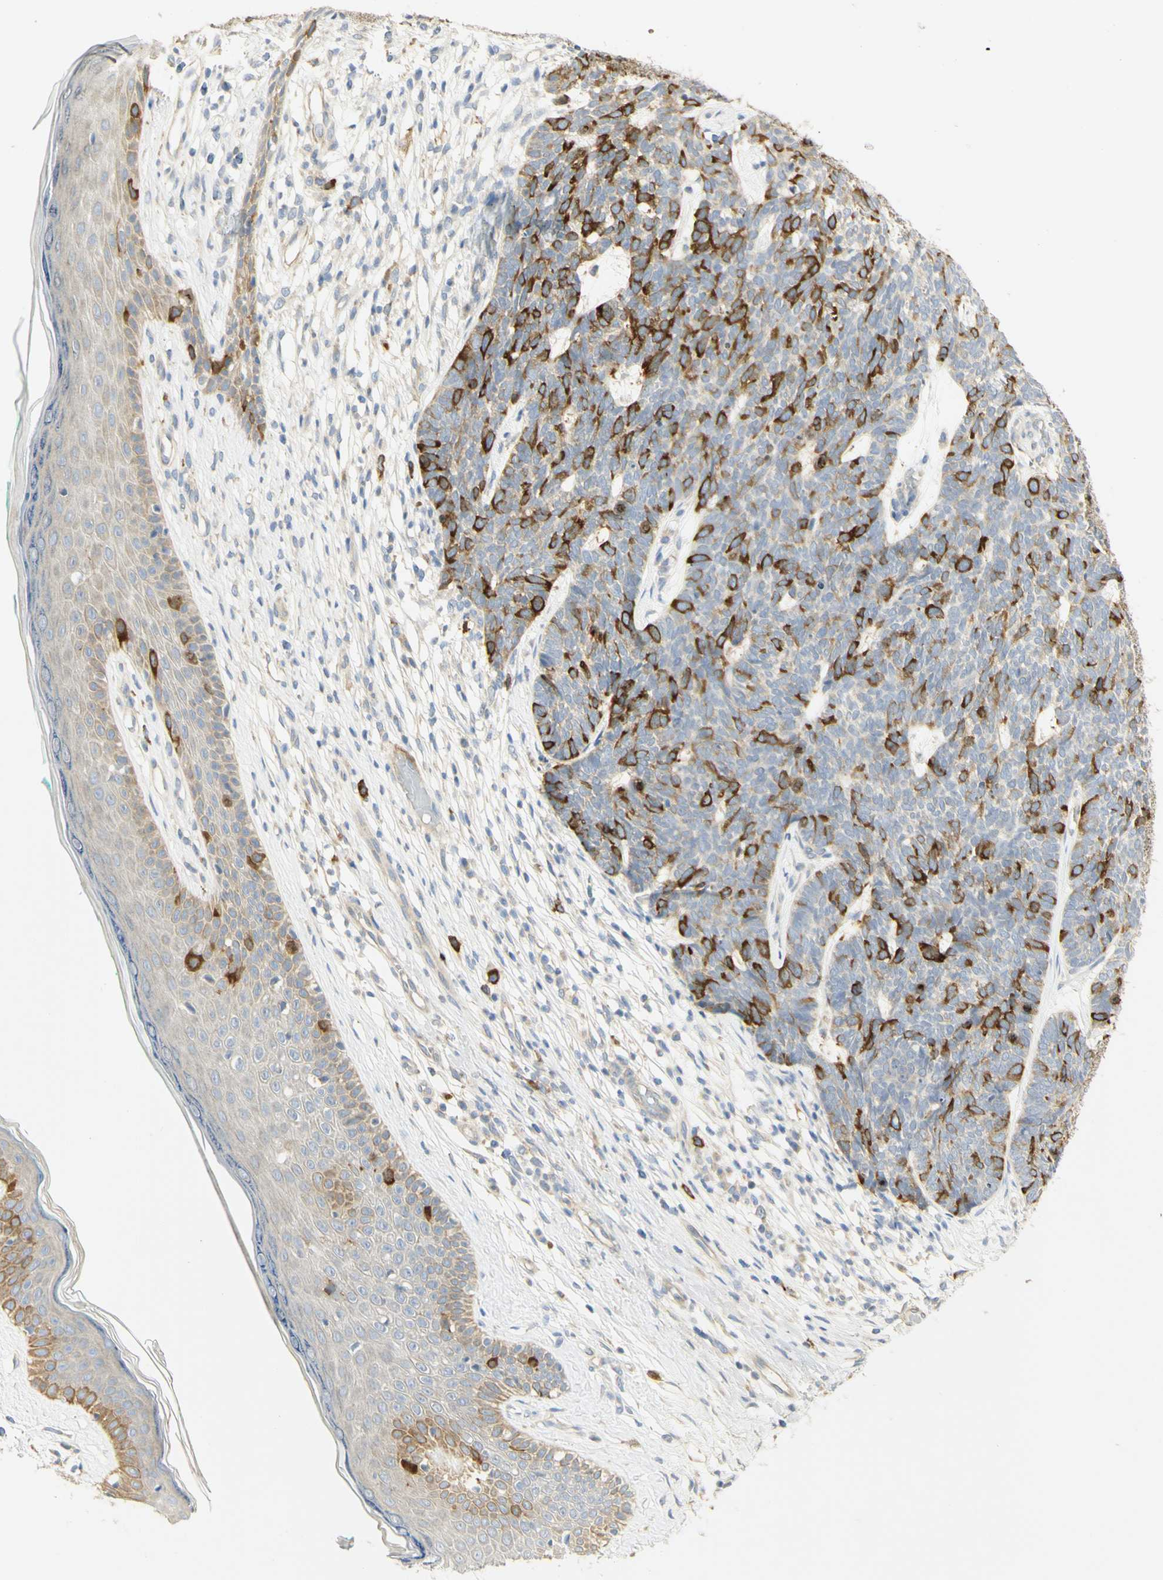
{"staining": {"intensity": "strong", "quantity": "25%-75%", "location": "cytoplasmic/membranous"}, "tissue": "skin cancer", "cell_type": "Tumor cells", "image_type": "cancer", "snomed": [{"axis": "morphology", "description": "Basal cell carcinoma"}, {"axis": "topography", "description": "Skin"}], "caption": "Human skin cancer (basal cell carcinoma) stained with a protein marker reveals strong staining in tumor cells.", "gene": "KIF11", "patient": {"sex": "female", "age": 84}}